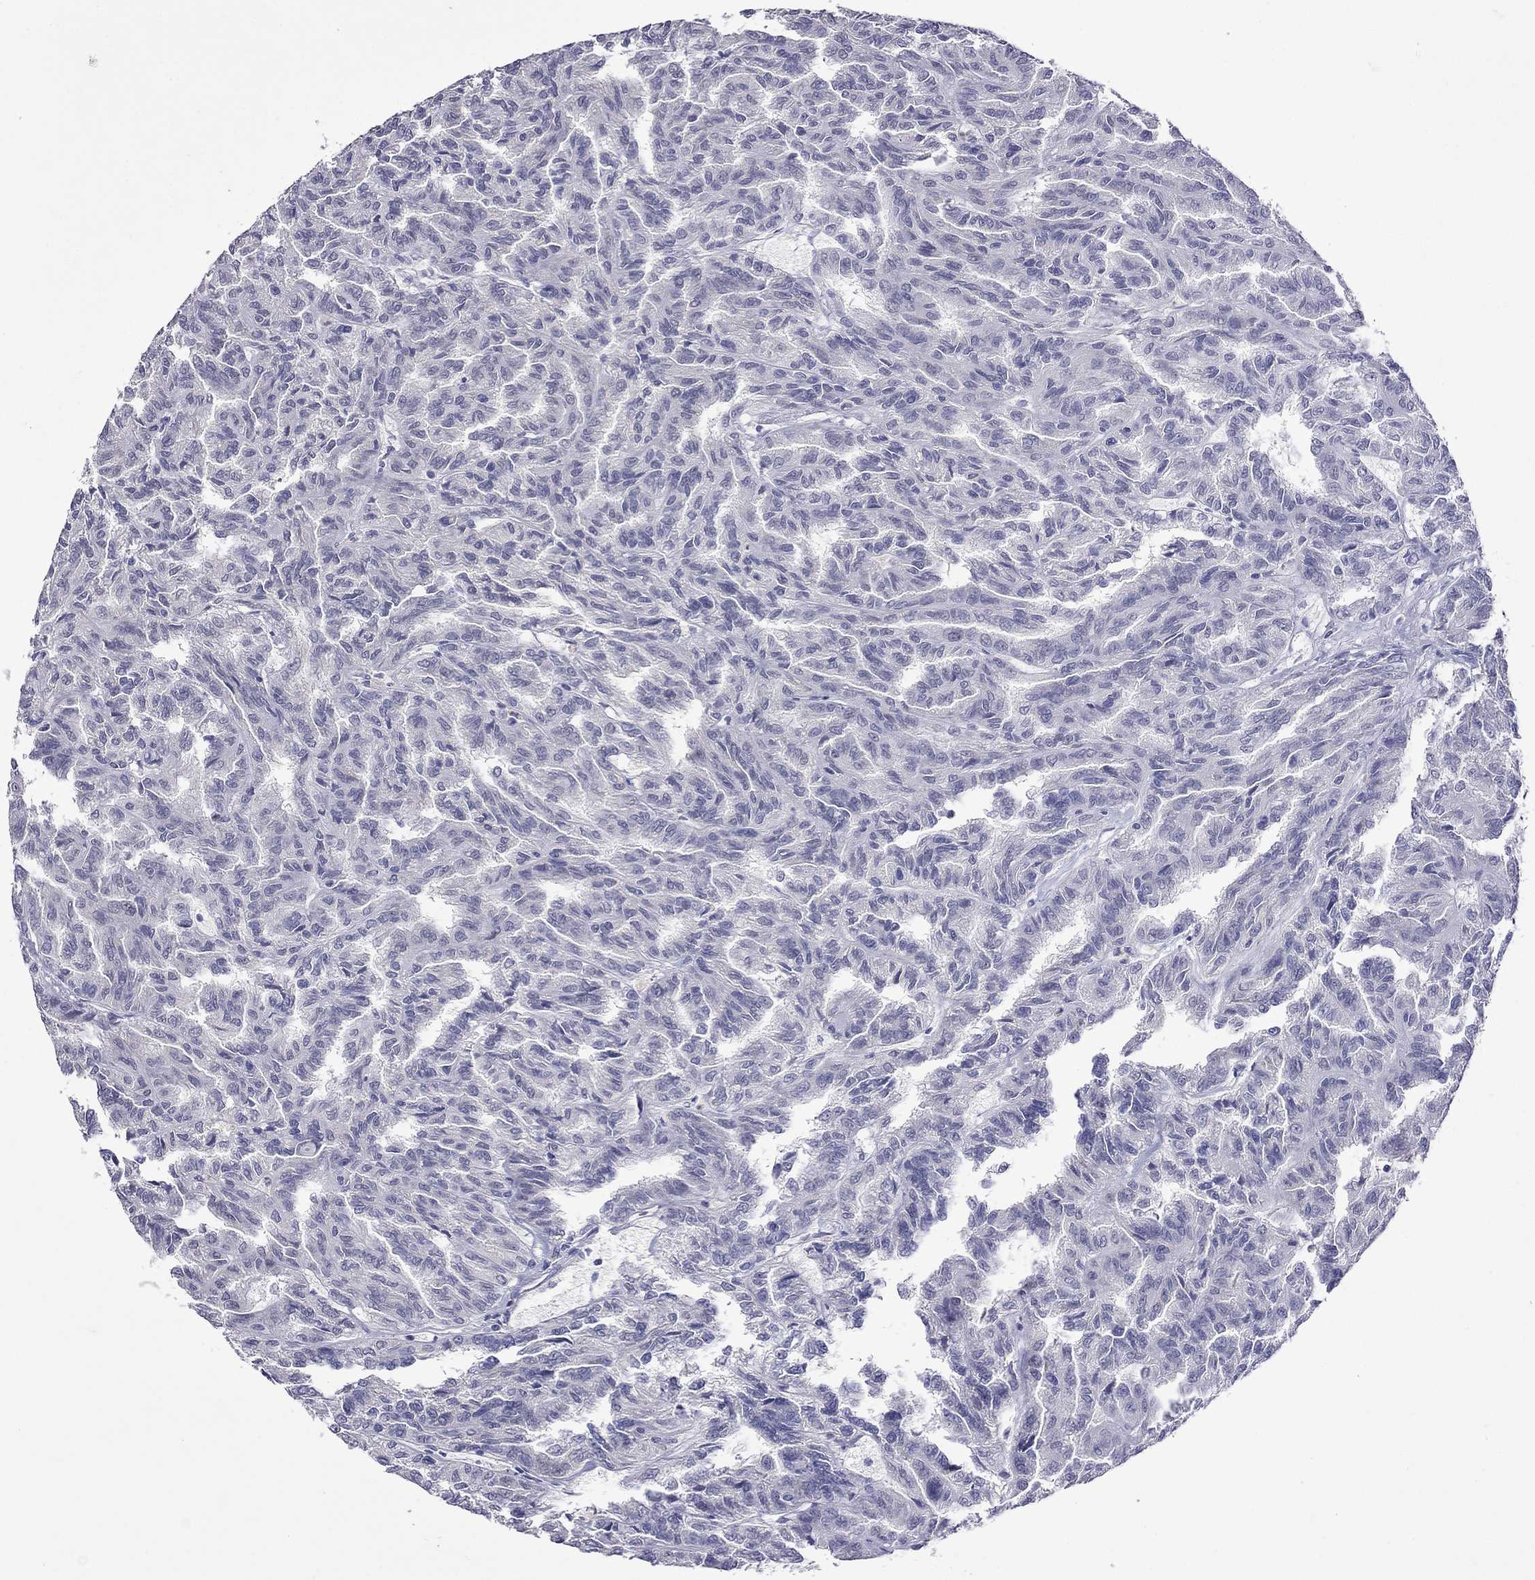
{"staining": {"intensity": "negative", "quantity": "none", "location": "none"}, "tissue": "renal cancer", "cell_type": "Tumor cells", "image_type": "cancer", "snomed": [{"axis": "morphology", "description": "Adenocarcinoma, NOS"}, {"axis": "topography", "description": "Kidney"}], "caption": "Micrograph shows no protein staining in tumor cells of renal cancer (adenocarcinoma) tissue.", "gene": "STAR", "patient": {"sex": "male", "age": 79}}